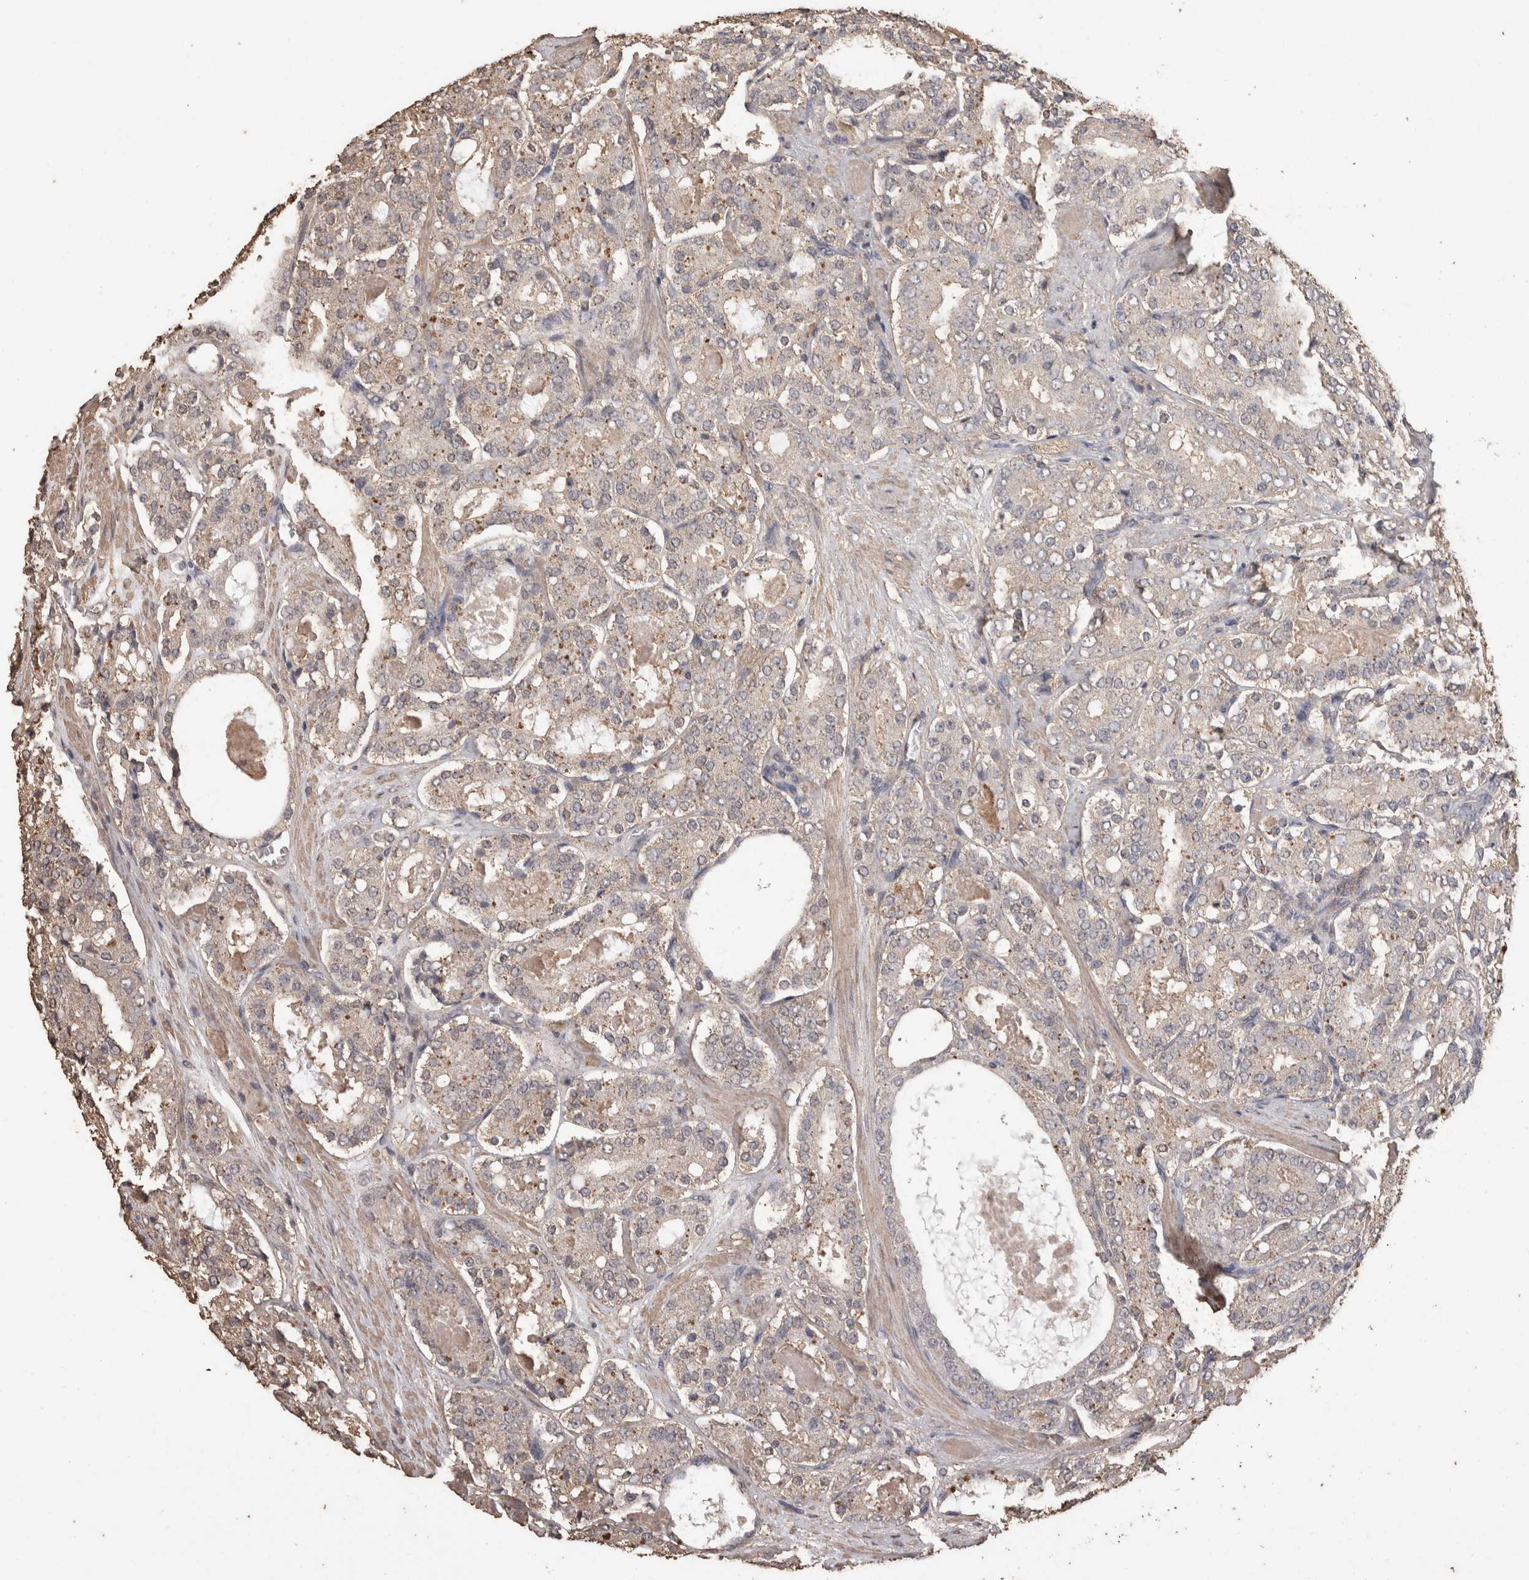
{"staining": {"intensity": "weak", "quantity": "<25%", "location": "cytoplasmic/membranous"}, "tissue": "prostate cancer", "cell_type": "Tumor cells", "image_type": "cancer", "snomed": [{"axis": "morphology", "description": "Adenocarcinoma, High grade"}, {"axis": "topography", "description": "Prostate"}], "caption": "Micrograph shows no significant protein expression in tumor cells of prostate cancer (adenocarcinoma (high-grade)).", "gene": "CX3CL1", "patient": {"sex": "male", "age": 65}}